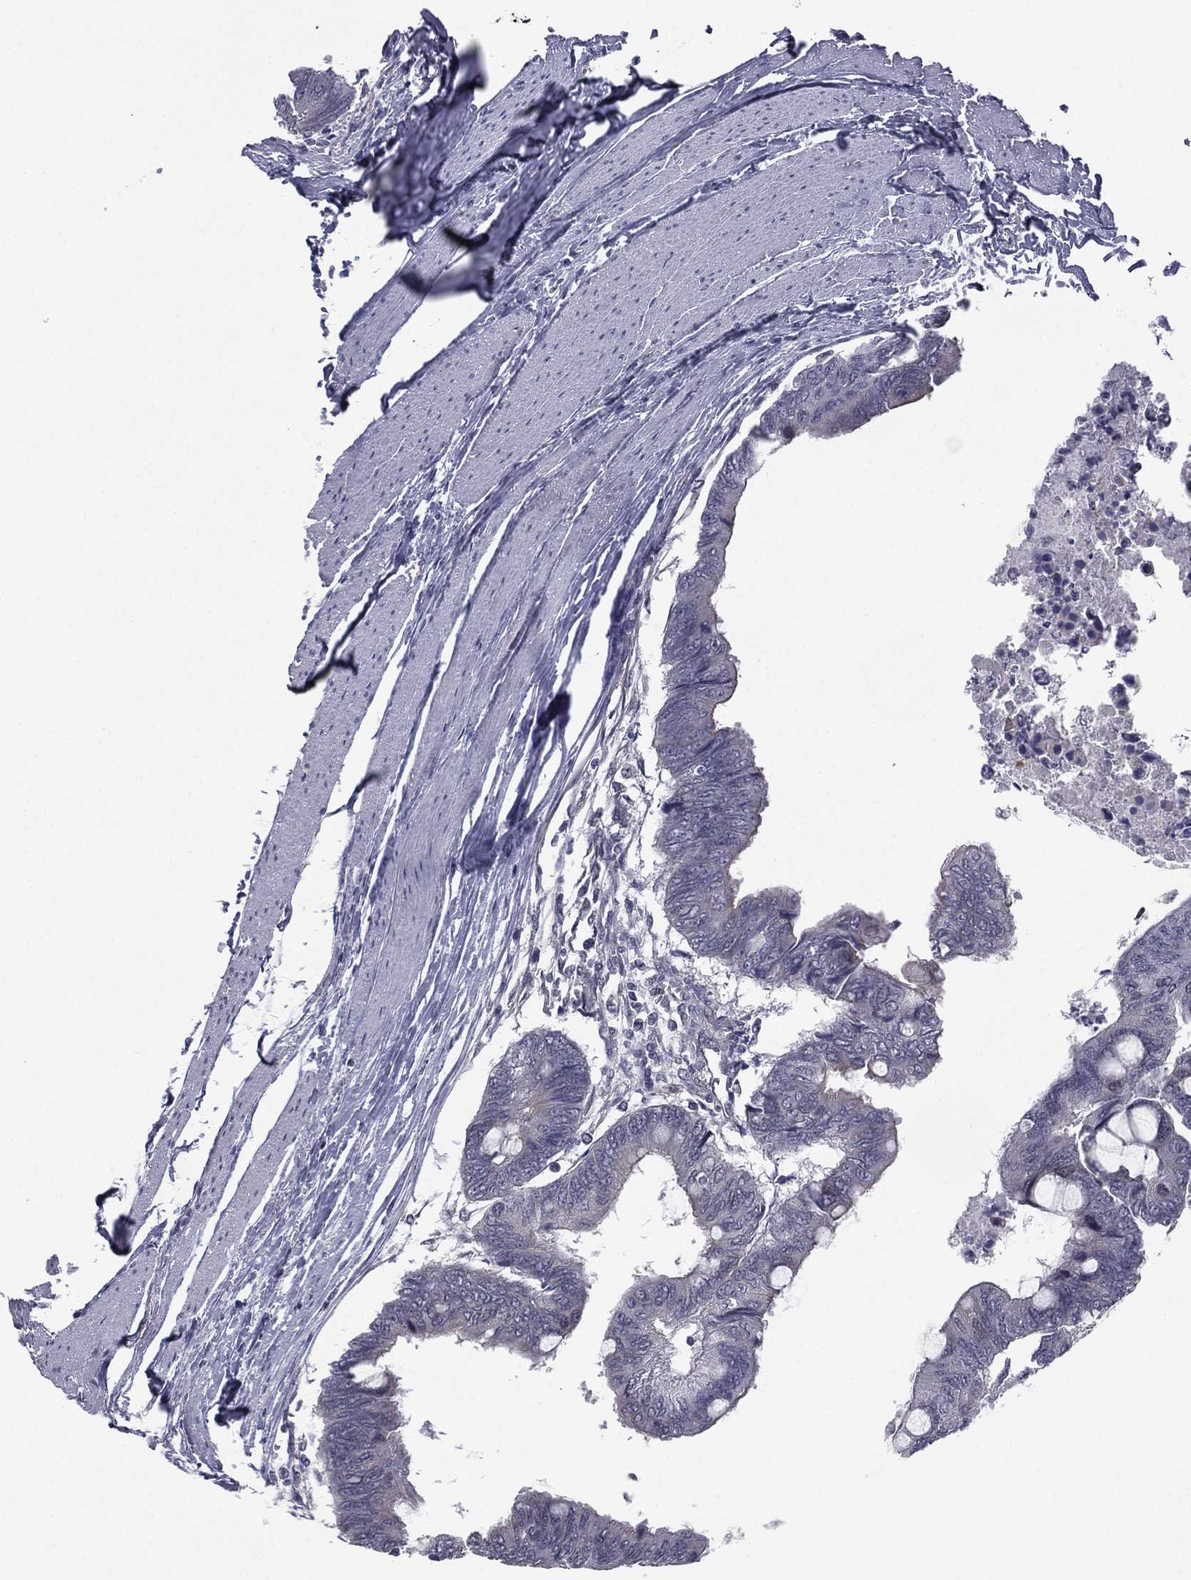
{"staining": {"intensity": "negative", "quantity": "none", "location": "none"}, "tissue": "colorectal cancer", "cell_type": "Tumor cells", "image_type": "cancer", "snomed": [{"axis": "morphology", "description": "Normal tissue, NOS"}, {"axis": "morphology", "description": "Adenocarcinoma, NOS"}, {"axis": "topography", "description": "Rectum"}, {"axis": "topography", "description": "Peripheral nerve tissue"}], "caption": "Immunohistochemistry (IHC) micrograph of neoplastic tissue: human colorectal cancer (adenocarcinoma) stained with DAB shows no significant protein expression in tumor cells.", "gene": "ACTRT2", "patient": {"sex": "male", "age": 92}}